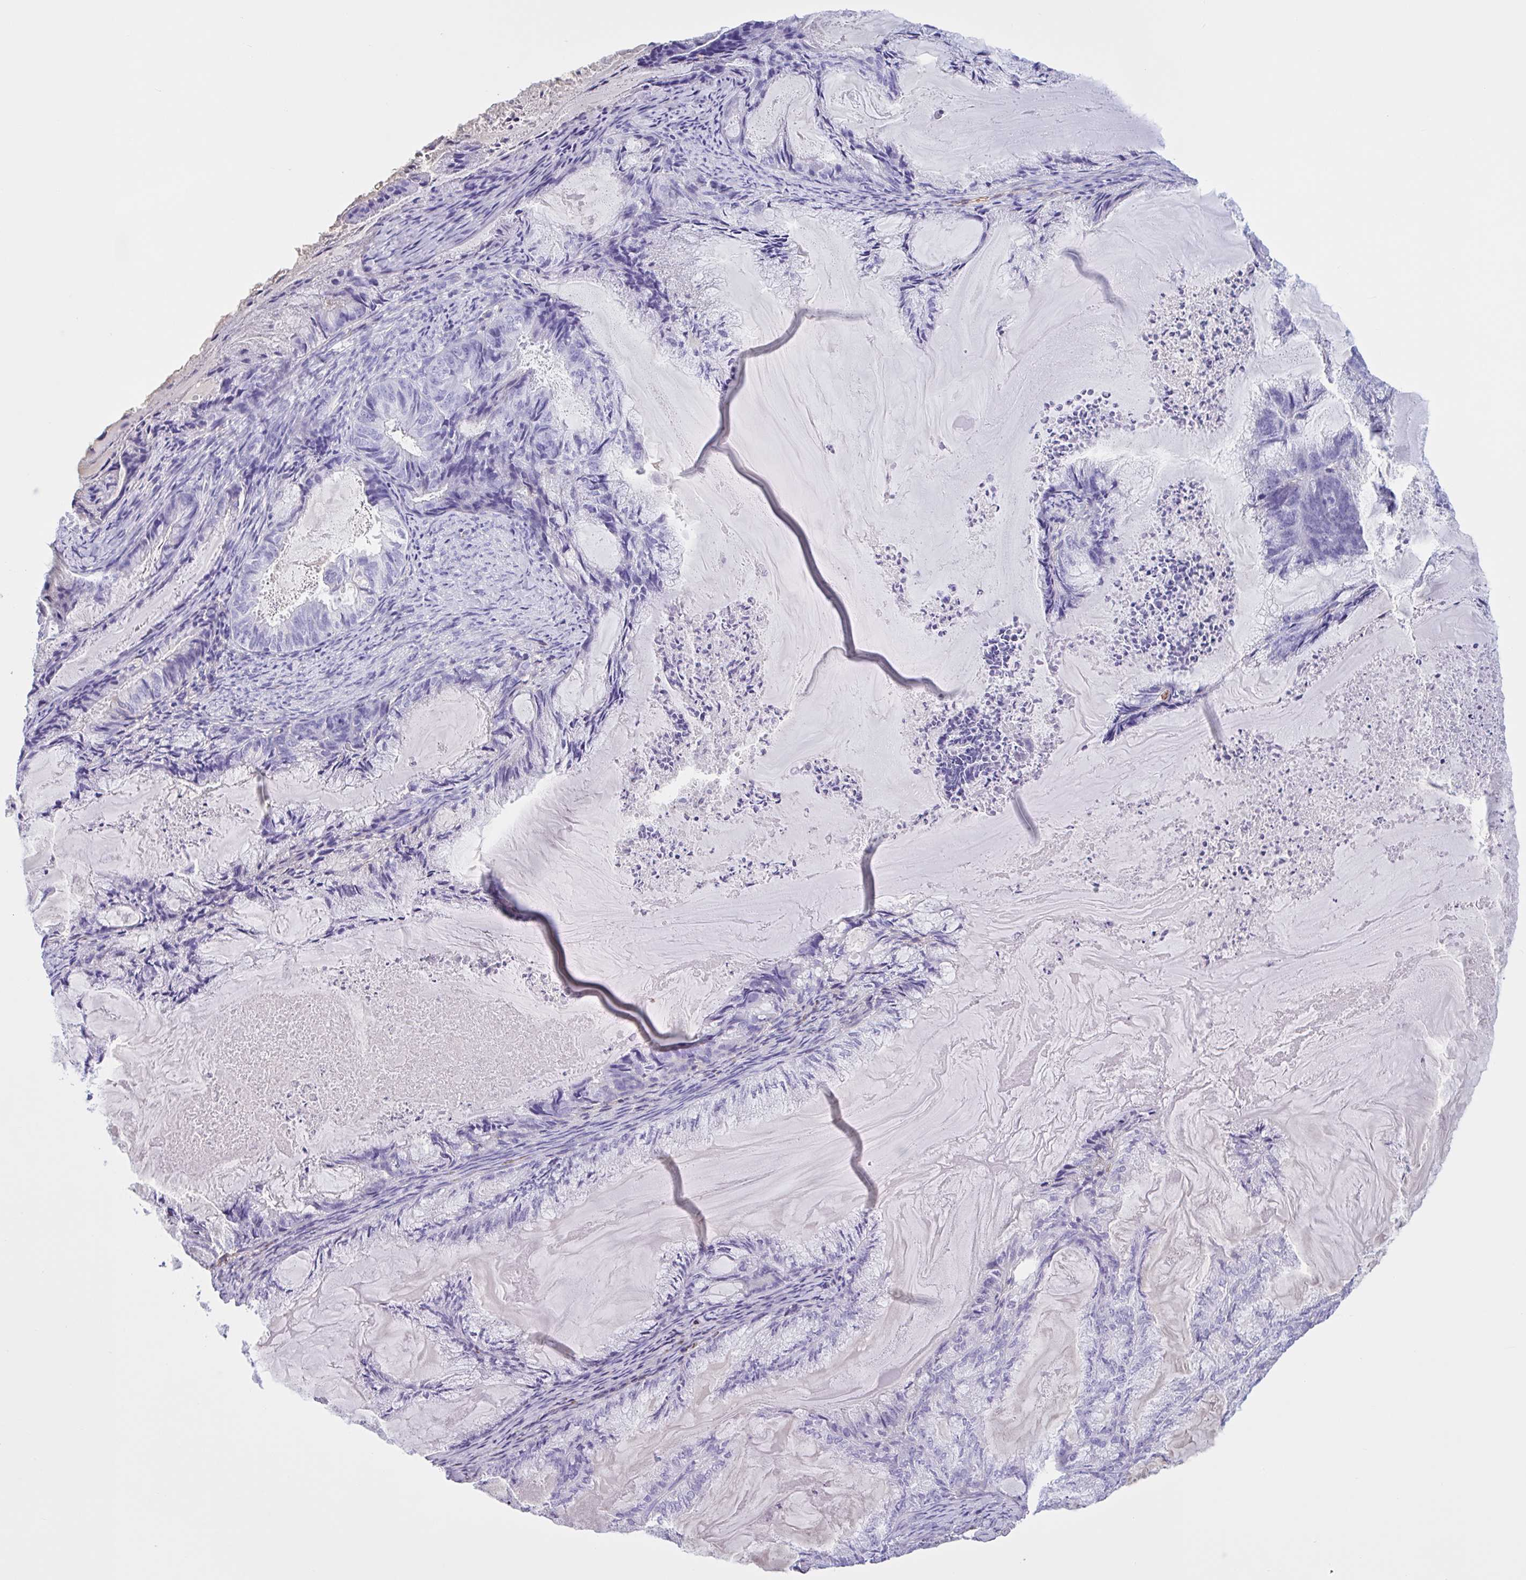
{"staining": {"intensity": "negative", "quantity": "none", "location": "none"}, "tissue": "endometrial cancer", "cell_type": "Tumor cells", "image_type": "cancer", "snomed": [{"axis": "morphology", "description": "Adenocarcinoma, NOS"}, {"axis": "topography", "description": "Endometrium"}], "caption": "High power microscopy photomicrograph of an immunohistochemistry micrograph of adenocarcinoma (endometrial), revealing no significant expression in tumor cells.", "gene": "LARGE2", "patient": {"sex": "female", "age": 86}}